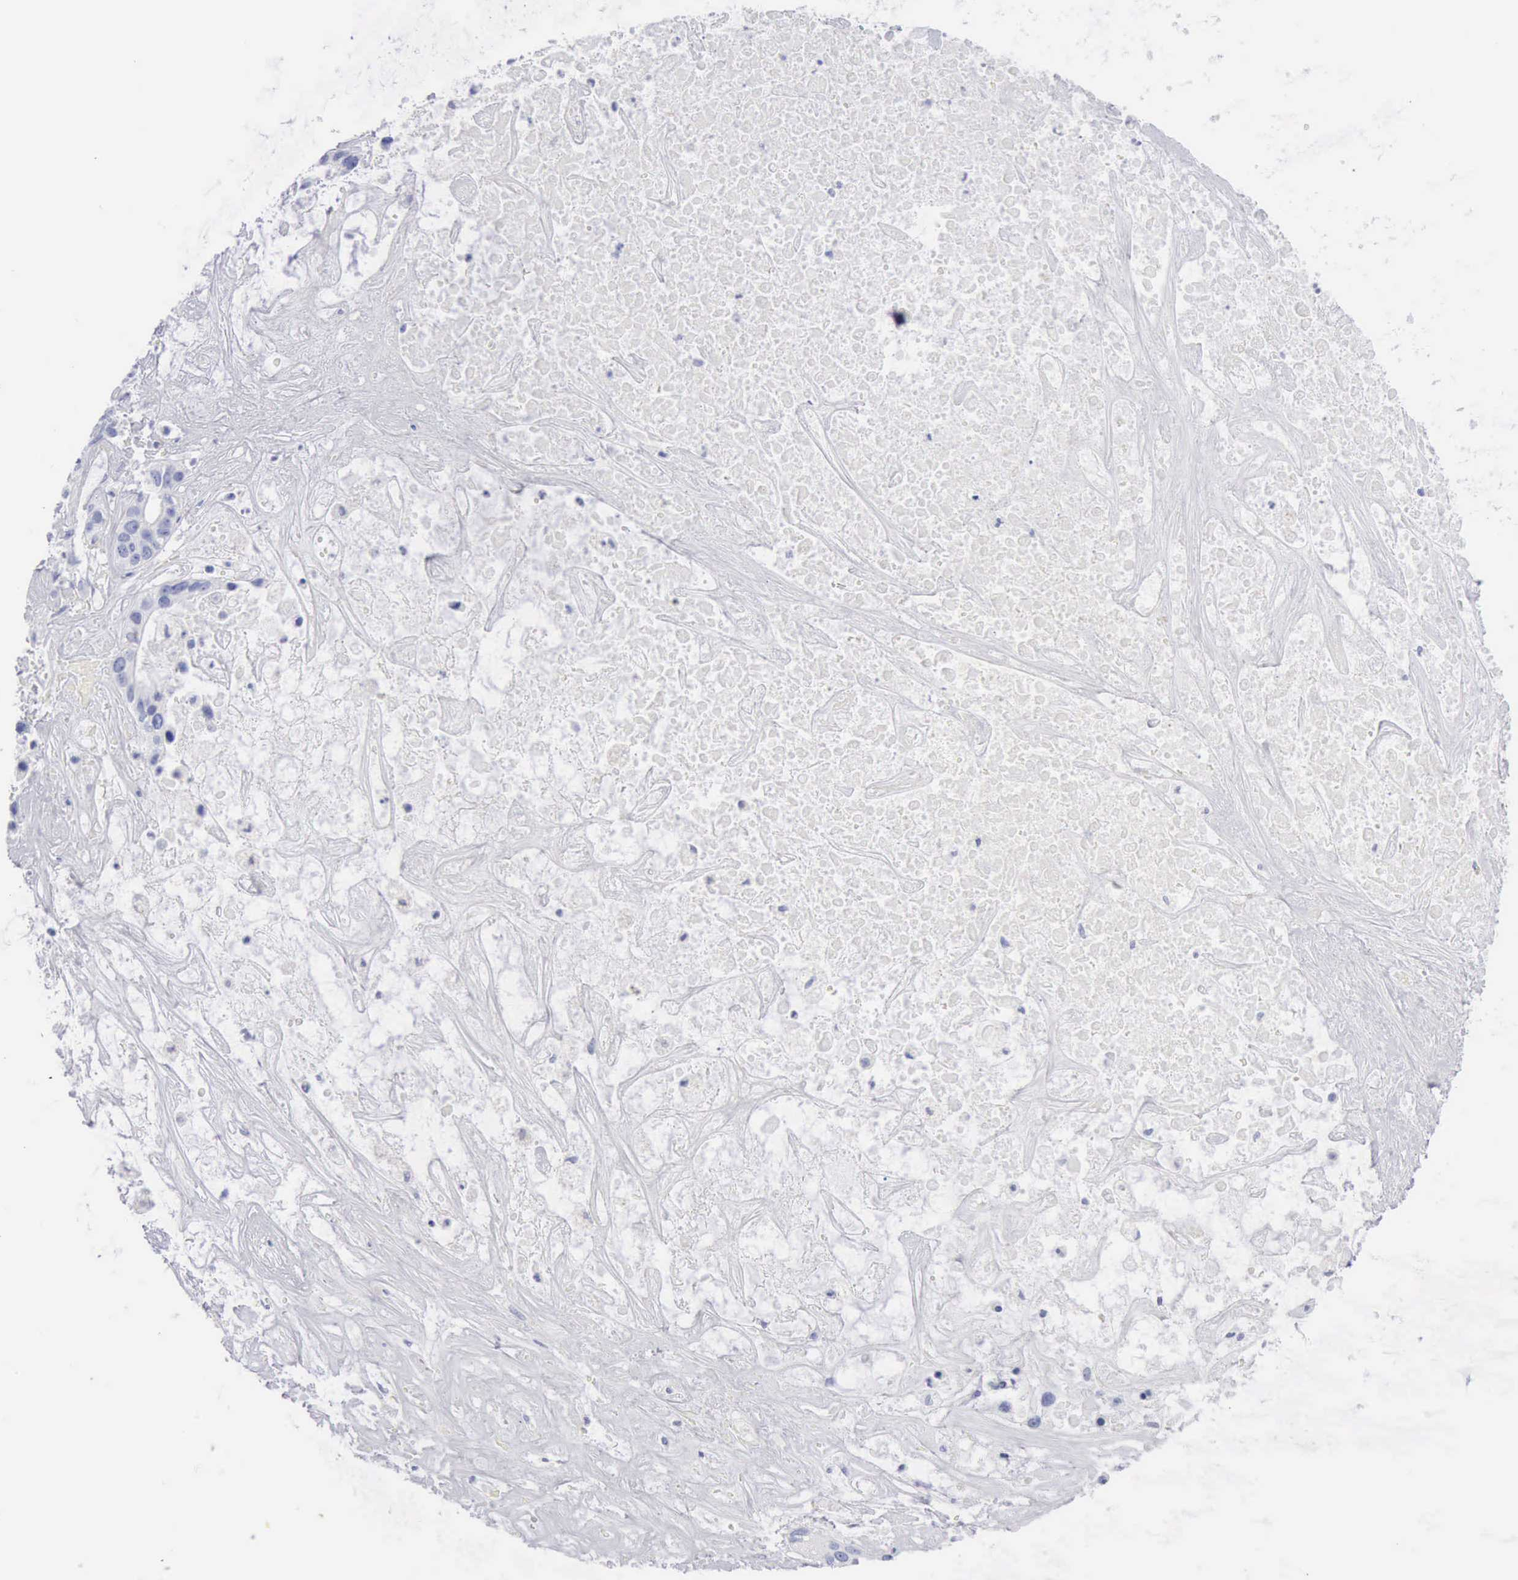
{"staining": {"intensity": "negative", "quantity": "none", "location": "none"}, "tissue": "liver cancer", "cell_type": "Tumor cells", "image_type": "cancer", "snomed": [{"axis": "morphology", "description": "Cholangiocarcinoma"}, {"axis": "topography", "description": "Liver"}], "caption": "Histopathology image shows no protein positivity in tumor cells of liver cancer tissue. Brightfield microscopy of immunohistochemistry (IHC) stained with DAB (brown) and hematoxylin (blue), captured at high magnification.", "gene": "KRT10", "patient": {"sex": "female", "age": 65}}